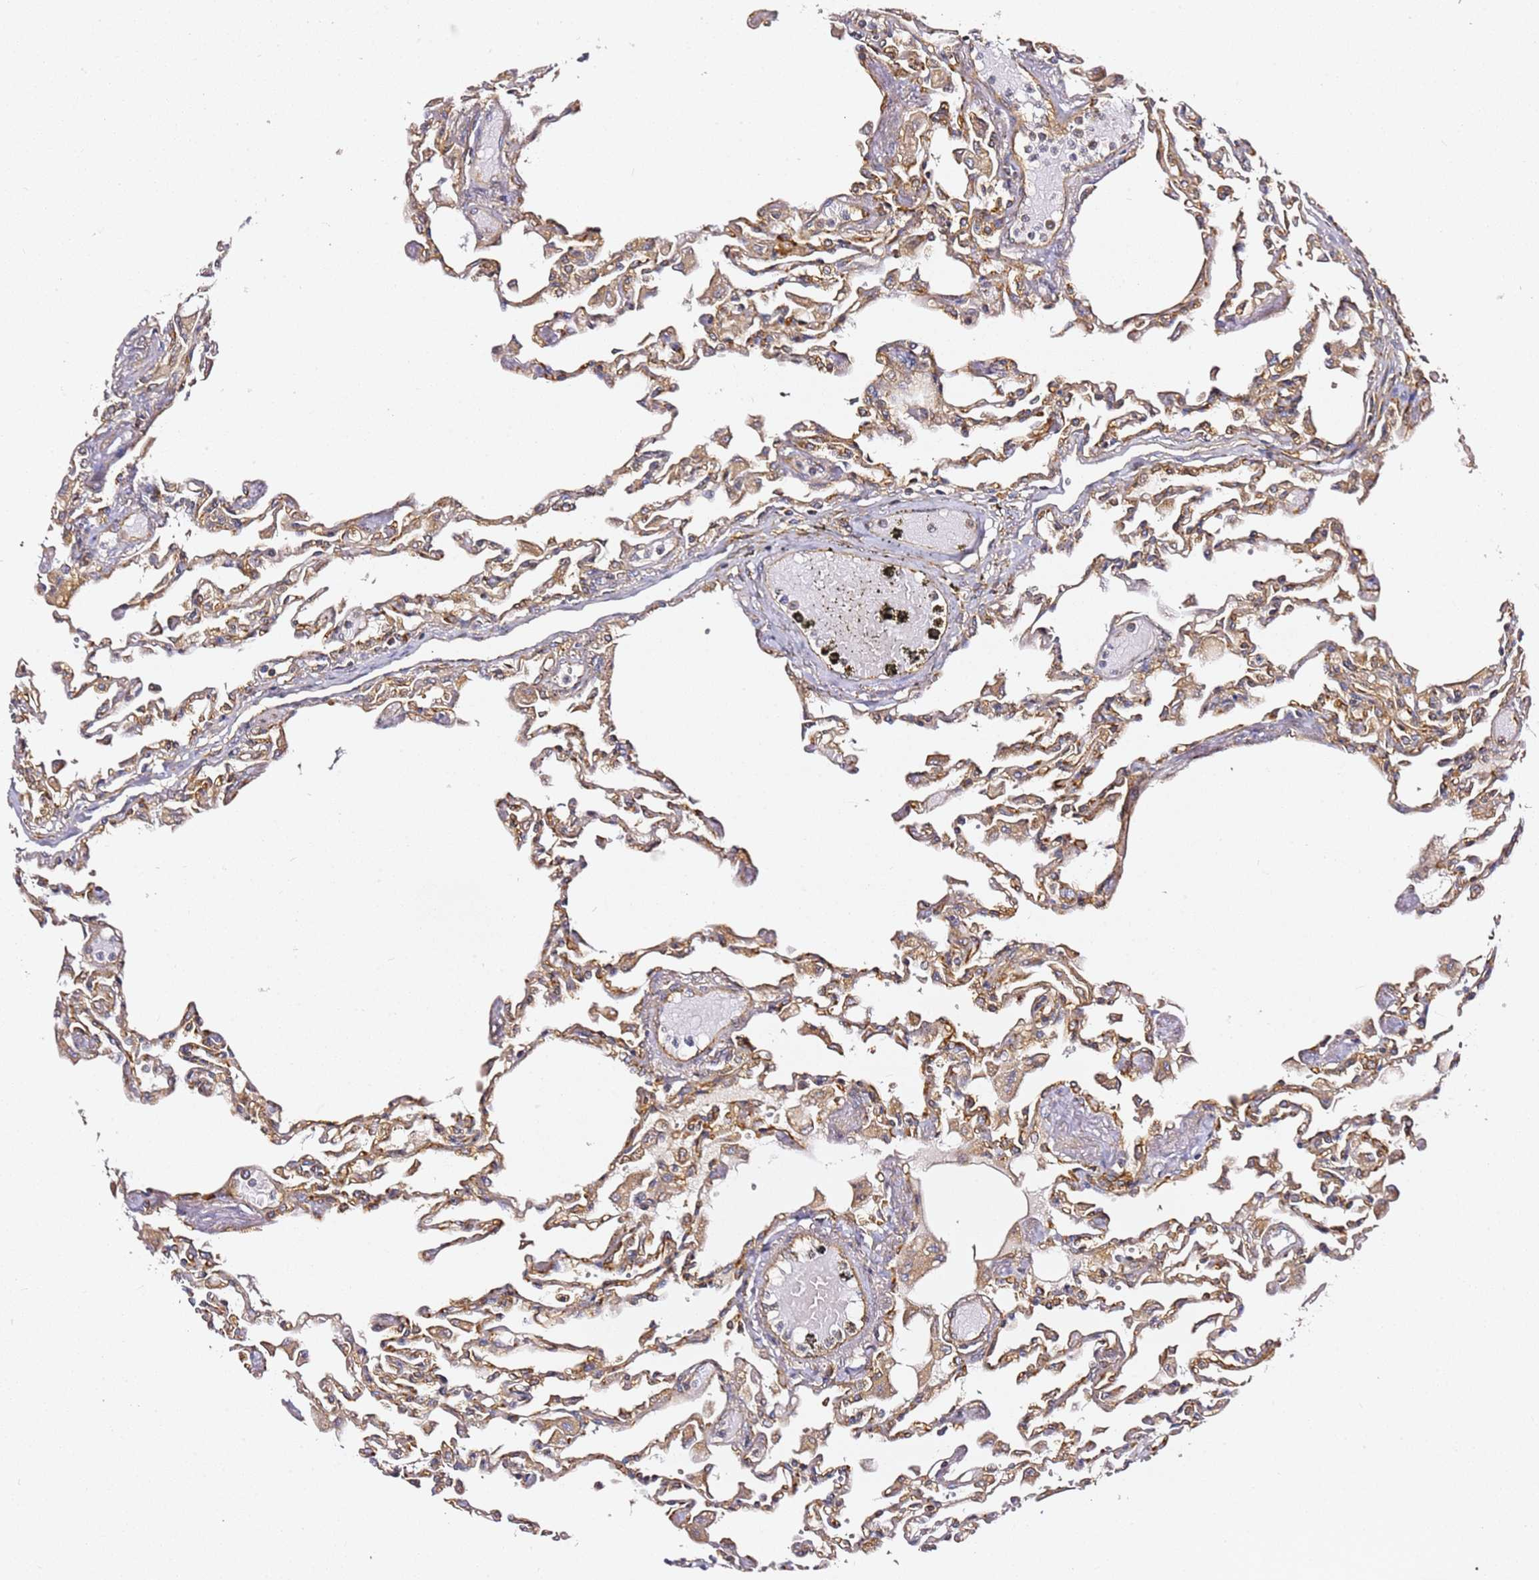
{"staining": {"intensity": "weak", "quantity": ">75%", "location": "cytoplasmic/membranous"}, "tissue": "lung", "cell_type": "Alveolar cells", "image_type": "normal", "snomed": [{"axis": "morphology", "description": "Normal tissue, NOS"}, {"axis": "topography", "description": "Bronchus"}, {"axis": "topography", "description": "Lung"}], "caption": "This is an image of IHC staining of benign lung, which shows weak positivity in the cytoplasmic/membranous of alveolar cells.", "gene": "KIF7", "patient": {"sex": "female", "age": 49}}